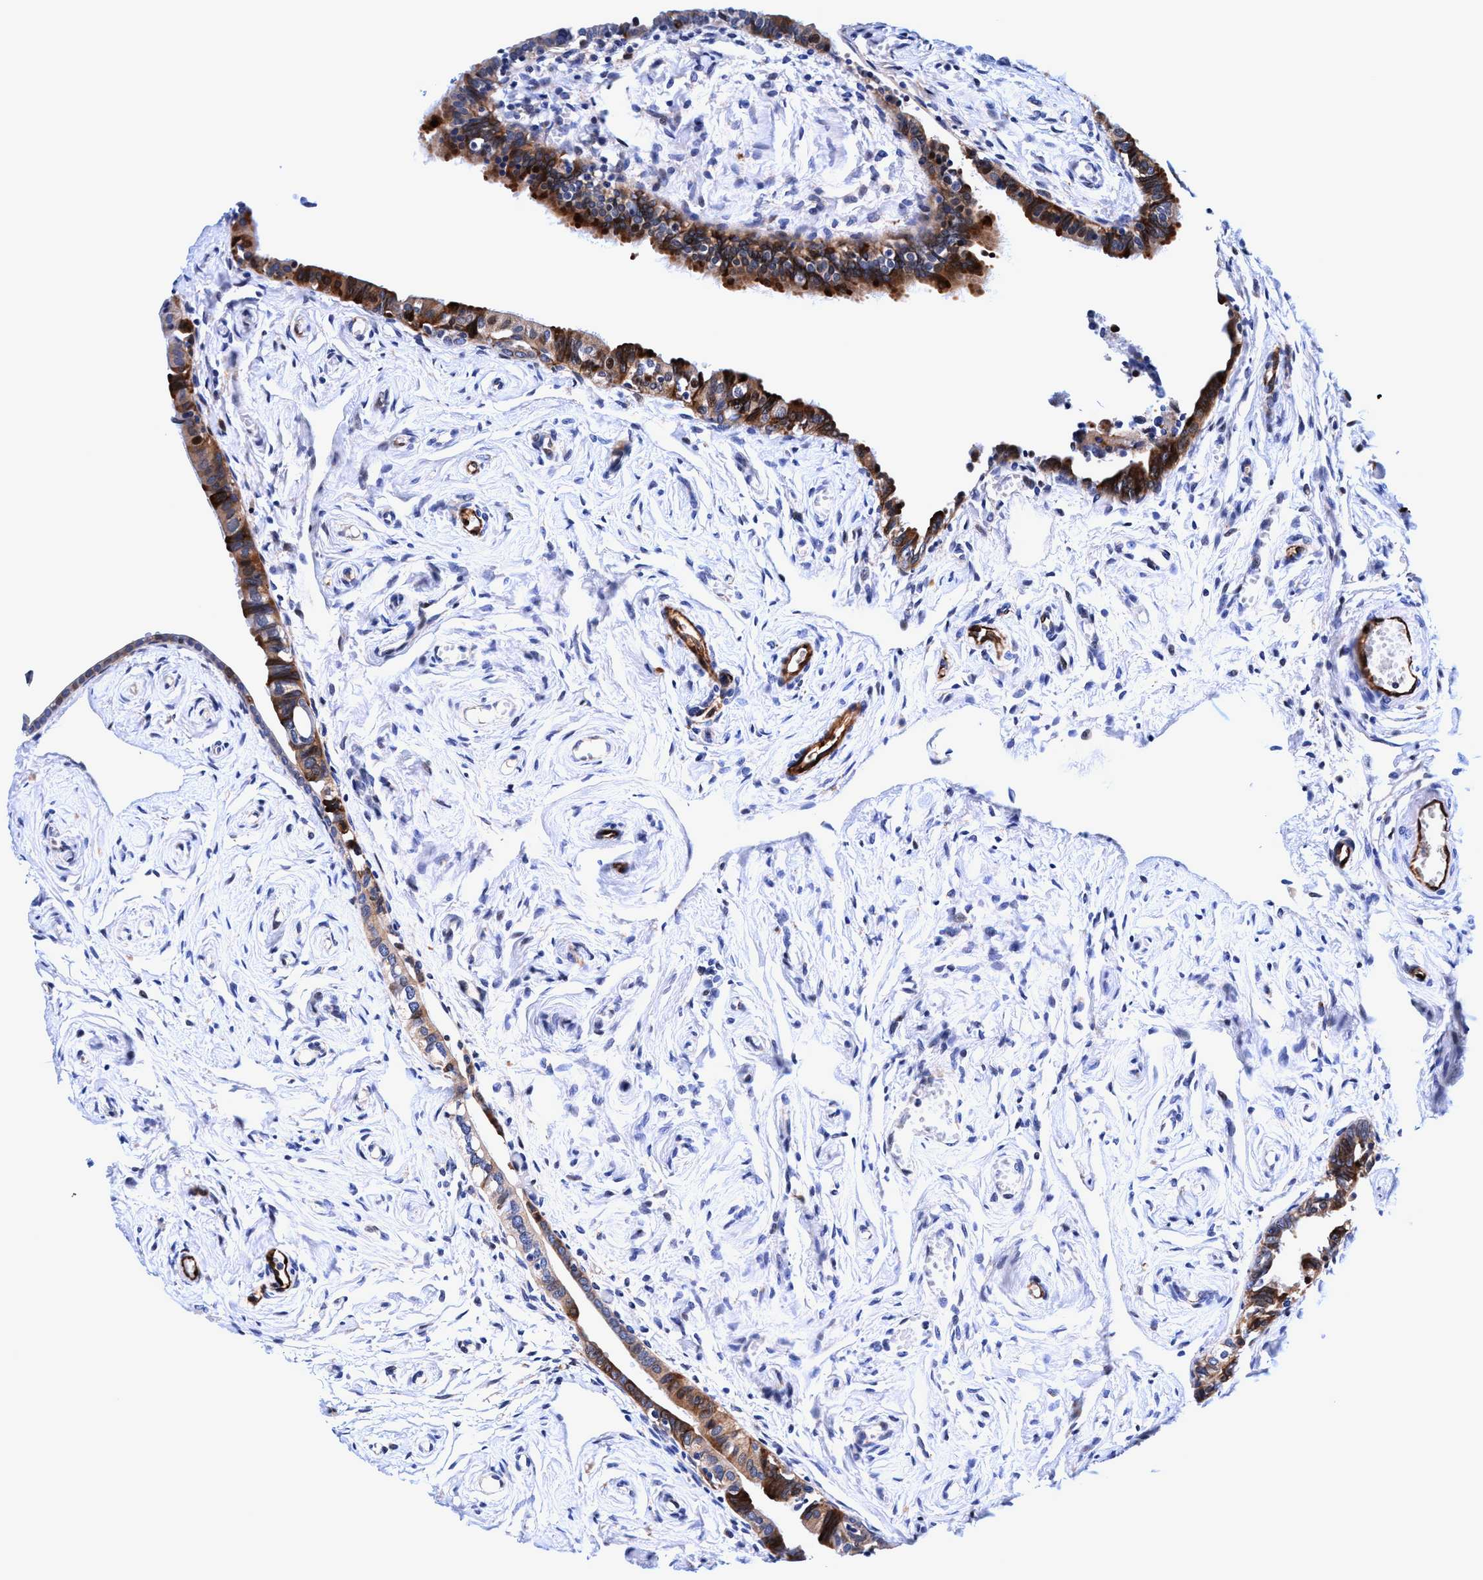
{"staining": {"intensity": "strong", "quantity": ">75%", "location": "cytoplasmic/membranous,nuclear"}, "tissue": "fallopian tube", "cell_type": "Glandular cells", "image_type": "normal", "snomed": [{"axis": "morphology", "description": "Normal tissue, NOS"}, {"axis": "topography", "description": "Fallopian tube"}], "caption": "Fallopian tube stained for a protein (brown) reveals strong cytoplasmic/membranous,nuclear positive expression in approximately >75% of glandular cells.", "gene": "UBALD2", "patient": {"sex": "female", "age": 71}}